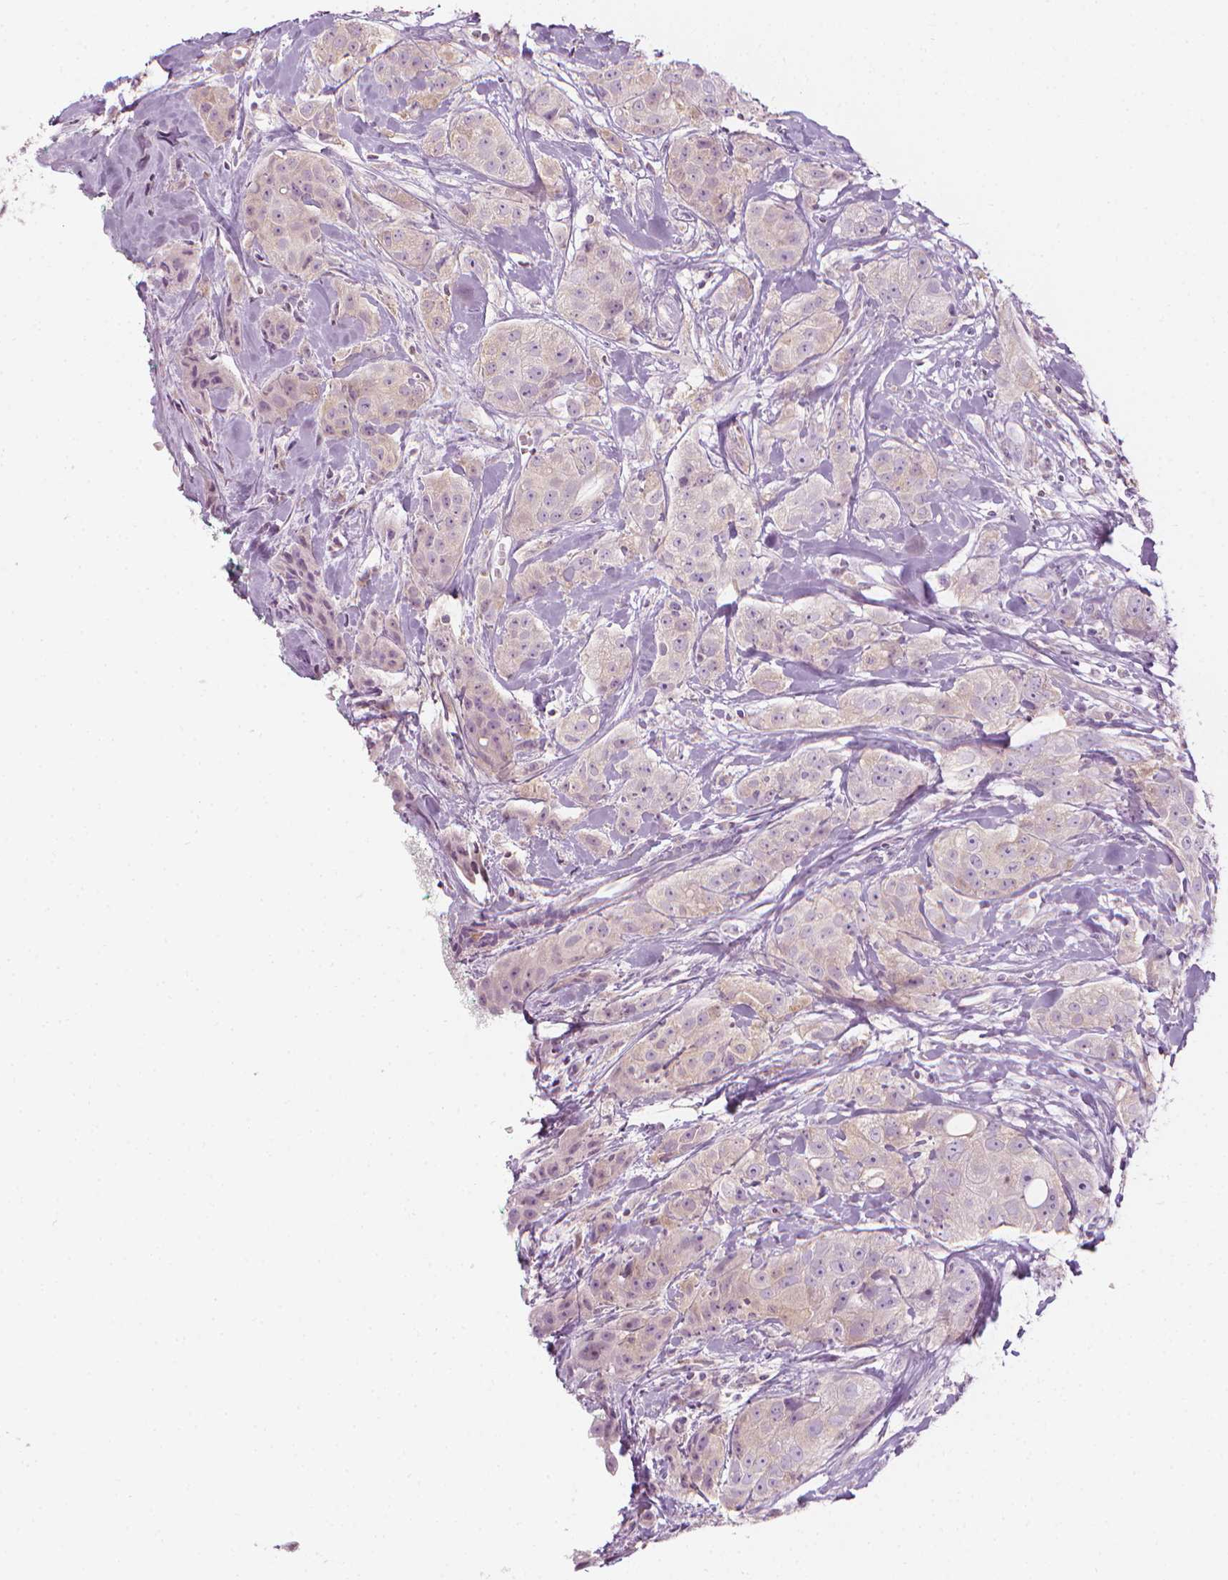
{"staining": {"intensity": "negative", "quantity": "none", "location": "none"}, "tissue": "breast cancer", "cell_type": "Tumor cells", "image_type": "cancer", "snomed": [{"axis": "morphology", "description": "Duct carcinoma"}, {"axis": "topography", "description": "Breast"}], "caption": "Immunohistochemistry (IHC) of human breast cancer (invasive ductal carcinoma) demonstrates no staining in tumor cells.", "gene": "SHMT1", "patient": {"sex": "female", "age": 43}}